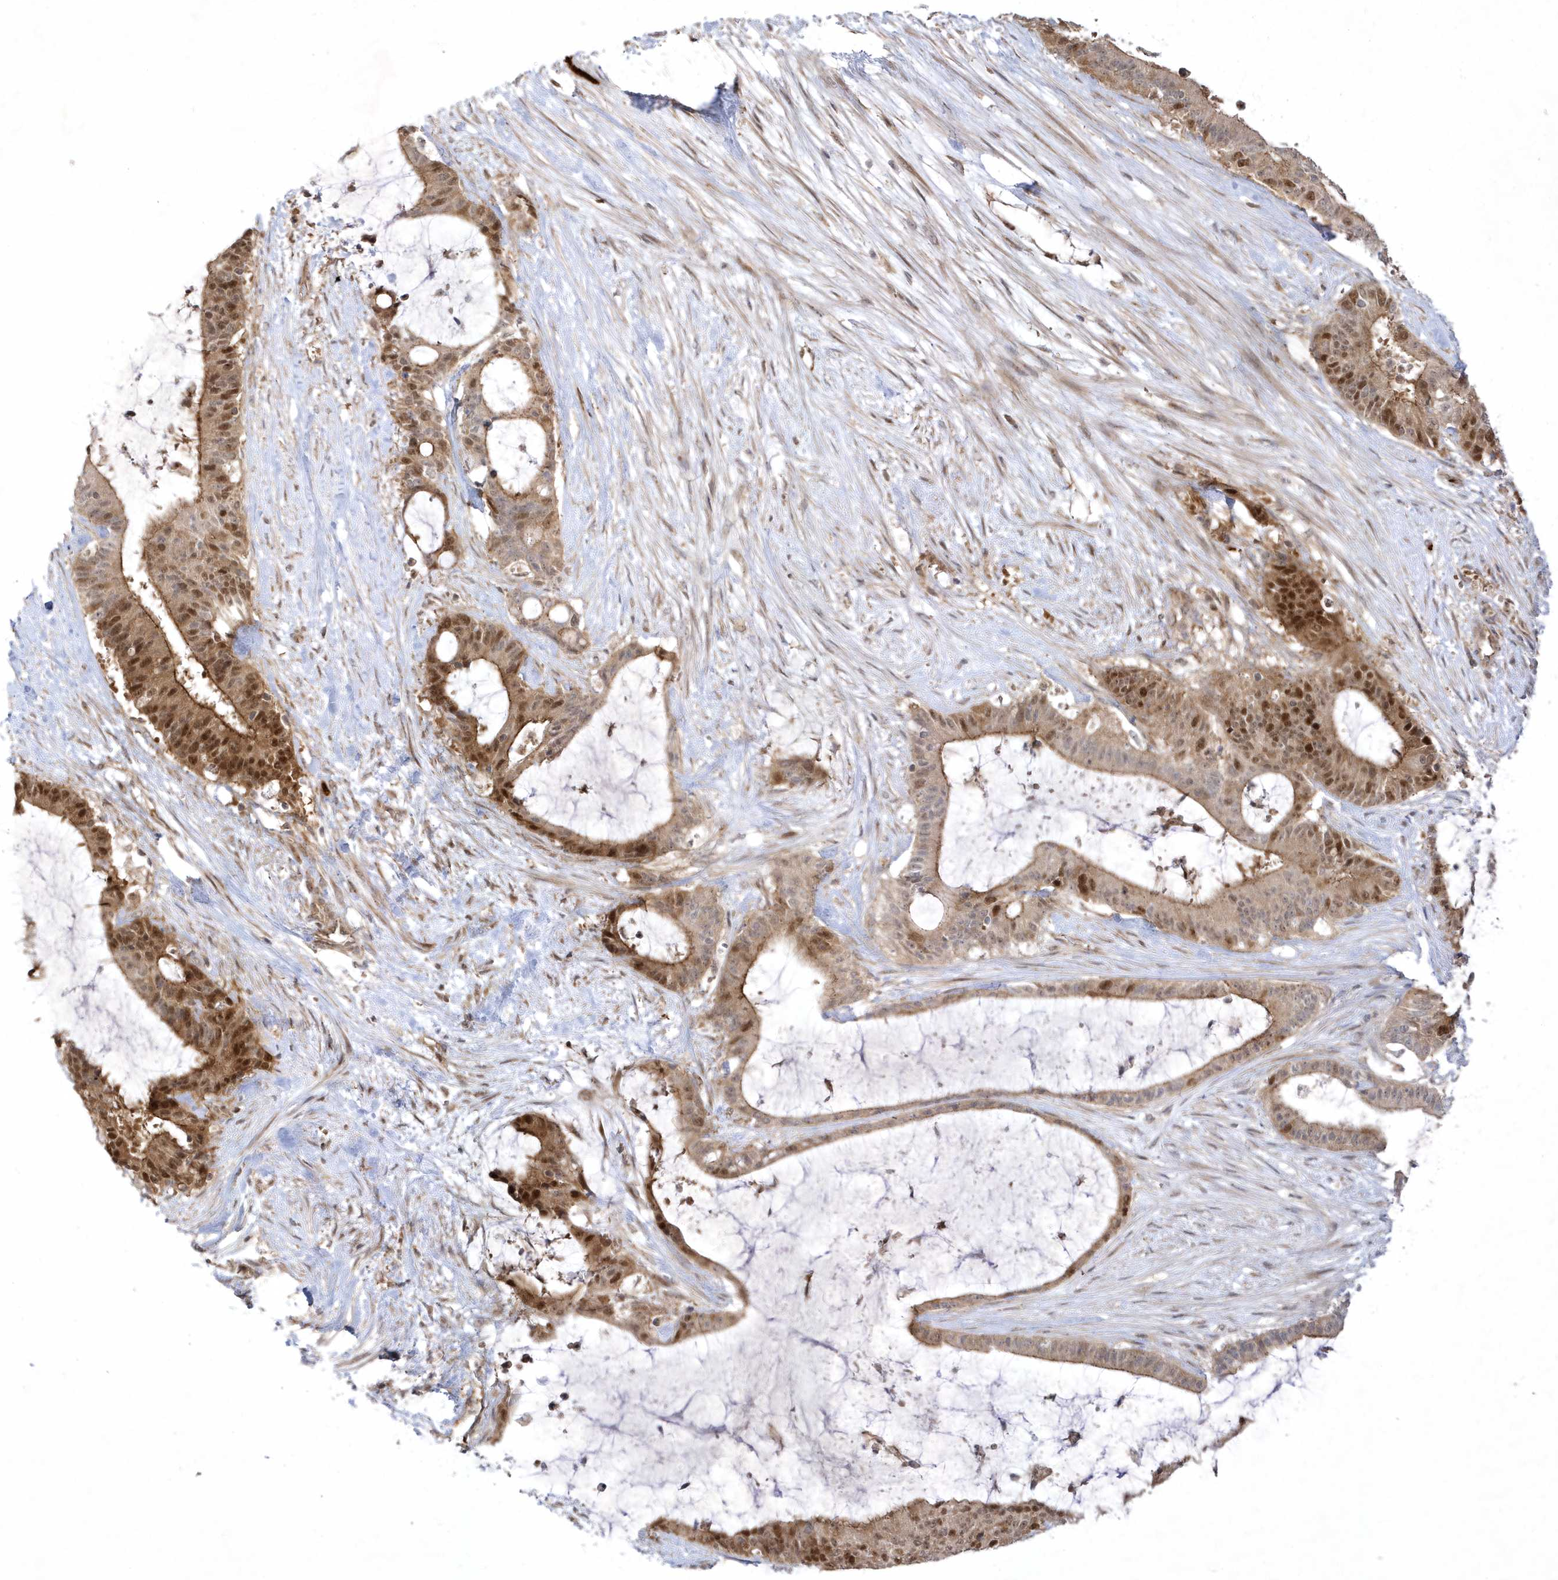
{"staining": {"intensity": "strong", "quantity": "25%-75%", "location": "cytoplasmic/membranous,nuclear"}, "tissue": "liver cancer", "cell_type": "Tumor cells", "image_type": "cancer", "snomed": [{"axis": "morphology", "description": "Normal tissue, NOS"}, {"axis": "morphology", "description": "Cholangiocarcinoma"}, {"axis": "topography", "description": "Liver"}, {"axis": "topography", "description": "Peripheral nerve tissue"}], "caption": "This photomicrograph shows IHC staining of liver cholangiocarcinoma, with high strong cytoplasmic/membranous and nuclear staining in about 25%-75% of tumor cells.", "gene": "NAF1", "patient": {"sex": "female", "age": 73}}